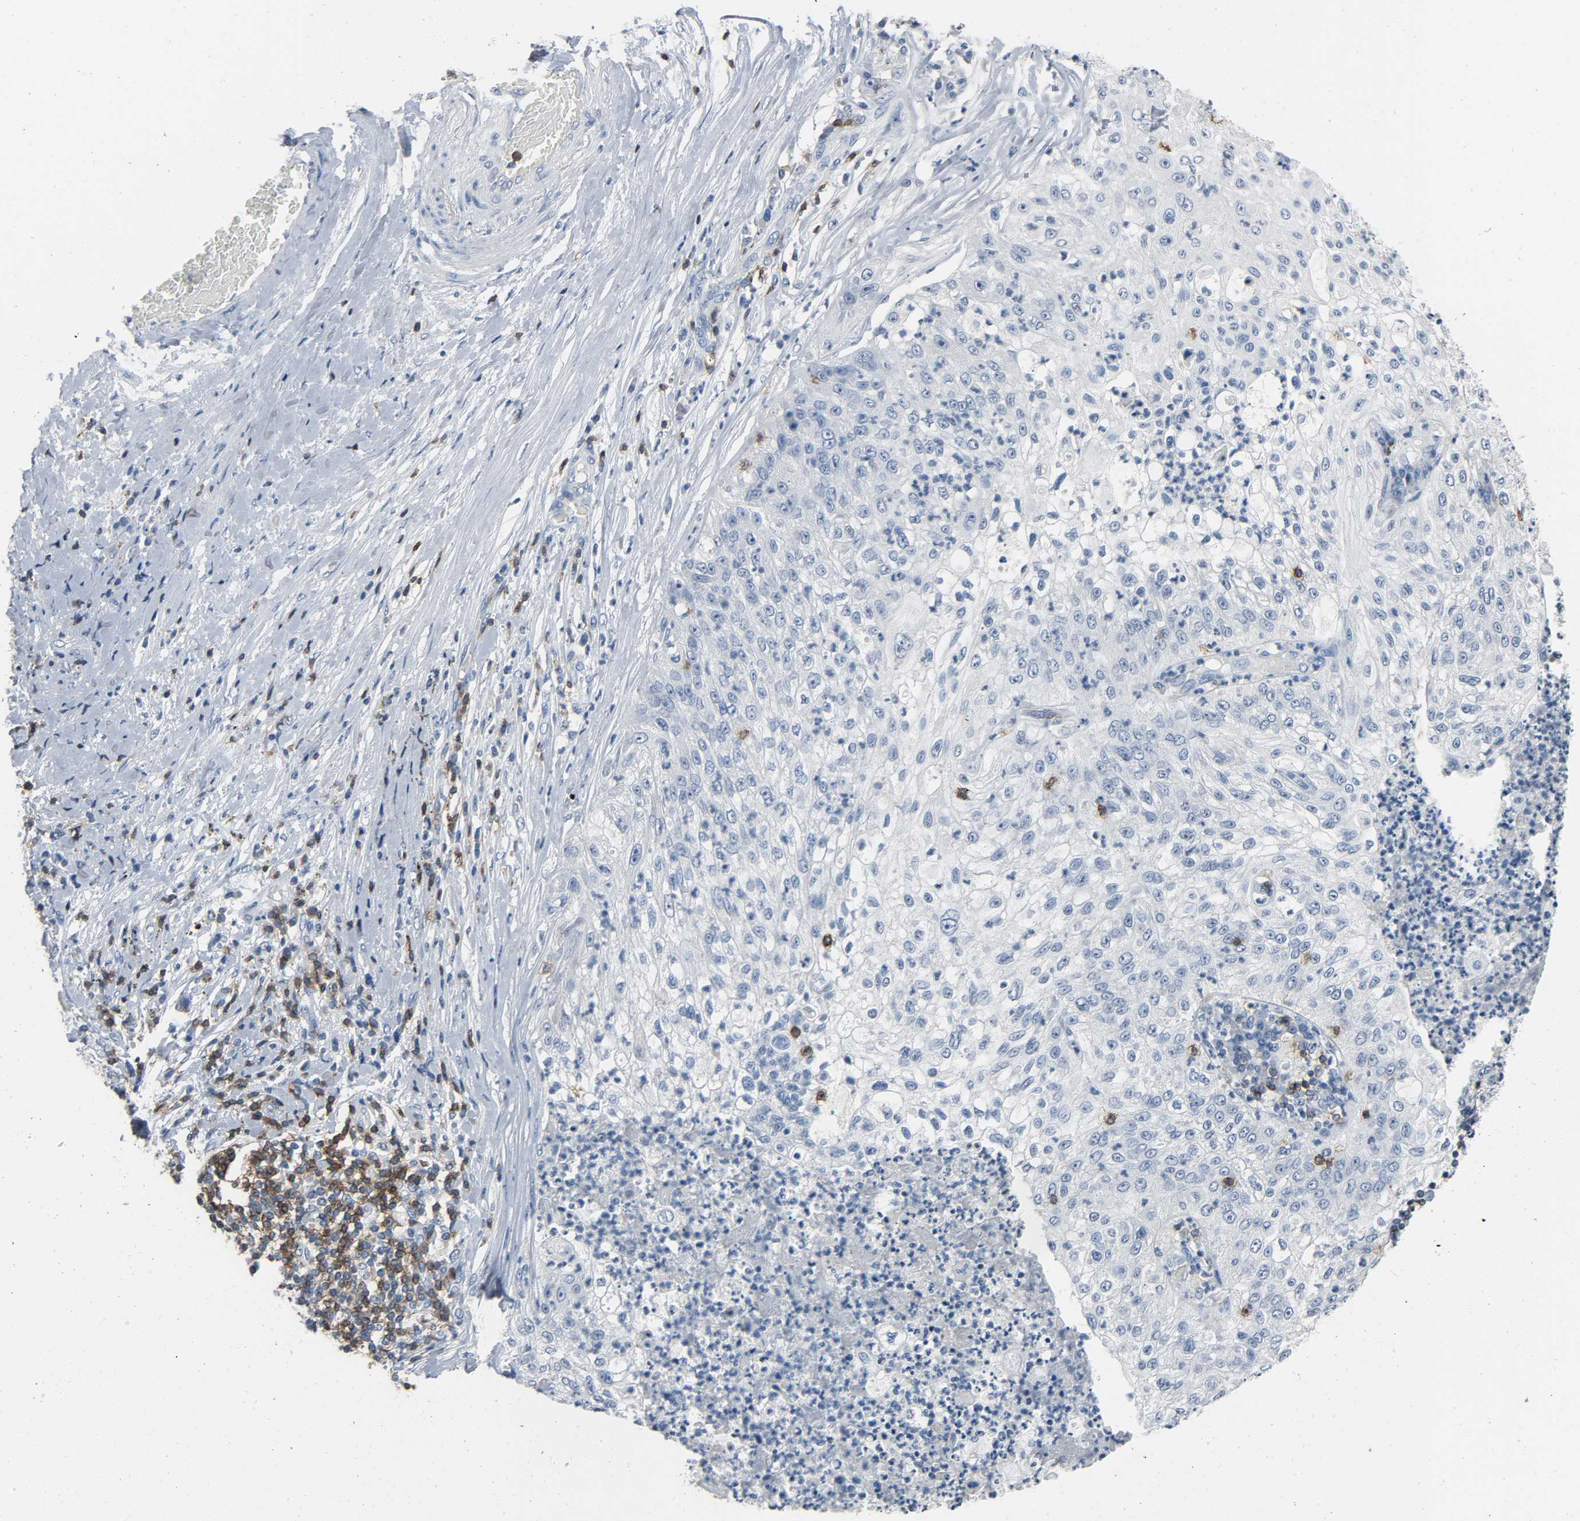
{"staining": {"intensity": "negative", "quantity": "none", "location": "none"}, "tissue": "lung cancer", "cell_type": "Tumor cells", "image_type": "cancer", "snomed": [{"axis": "morphology", "description": "Inflammation, NOS"}, {"axis": "morphology", "description": "Squamous cell carcinoma, NOS"}, {"axis": "topography", "description": "Lymph node"}, {"axis": "topography", "description": "Soft tissue"}, {"axis": "topography", "description": "Lung"}], "caption": "Immunohistochemistry (IHC) micrograph of neoplastic tissue: lung squamous cell carcinoma stained with DAB exhibits no significant protein expression in tumor cells.", "gene": "LCK", "patient": {"sex": "male", "age": 66}}